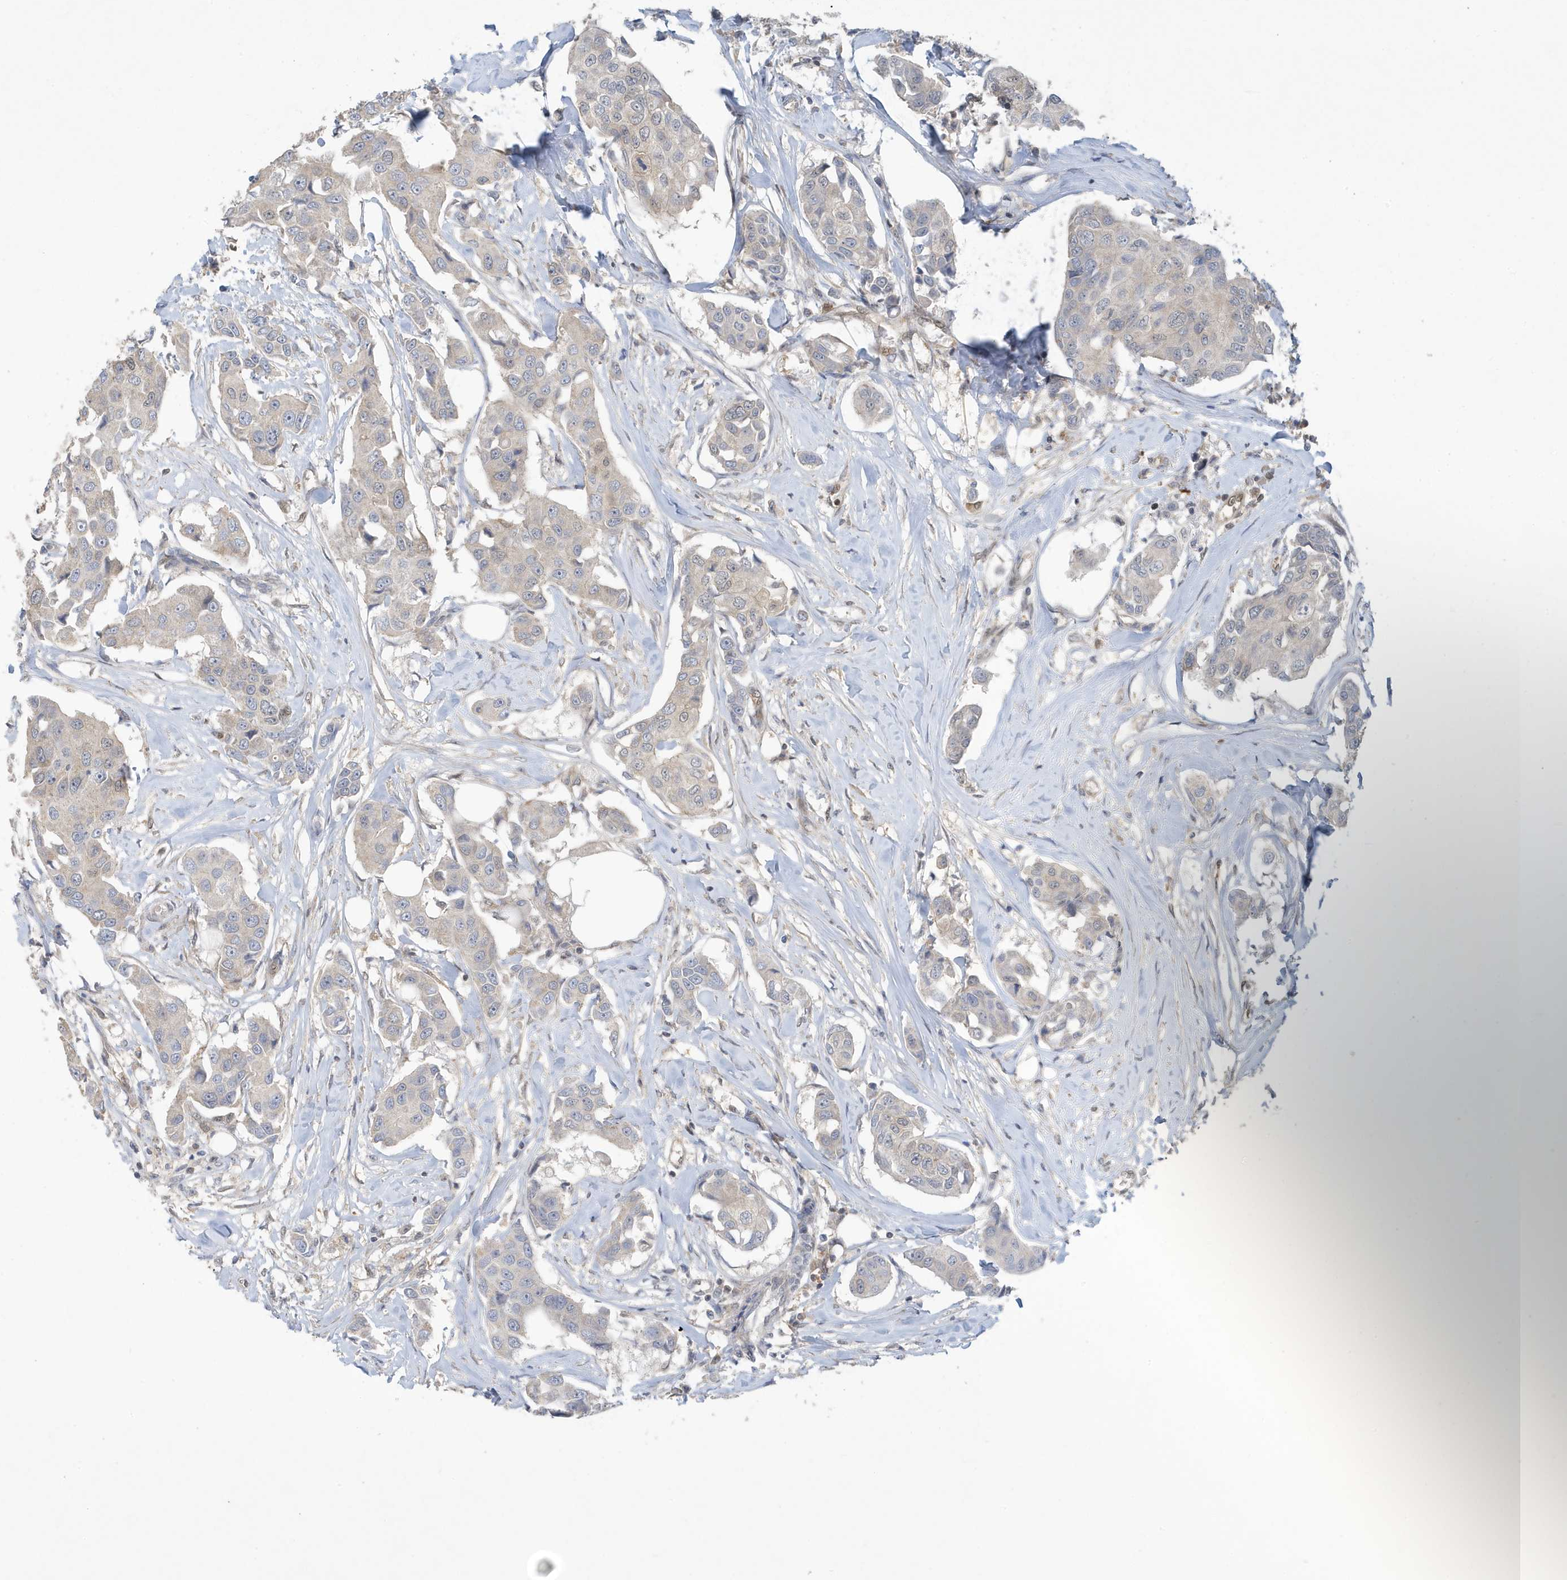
{"staining": {"intensity": "negative", "quantity": "none", "location": "none"}, "tissue": "breast cancer", "cell_type": "Tumor cells", "image_type": "cancer", "snomed": [{"axis": "morphology", "description": "Duct carcinoma"}, {"axis": "topography", "description": "Breast"}], "caption": "Tumor cells are negative for brown protein staining in breast cancer.", "gene": "NCOA7", "patient": {"sex": "female", "age": 80}}